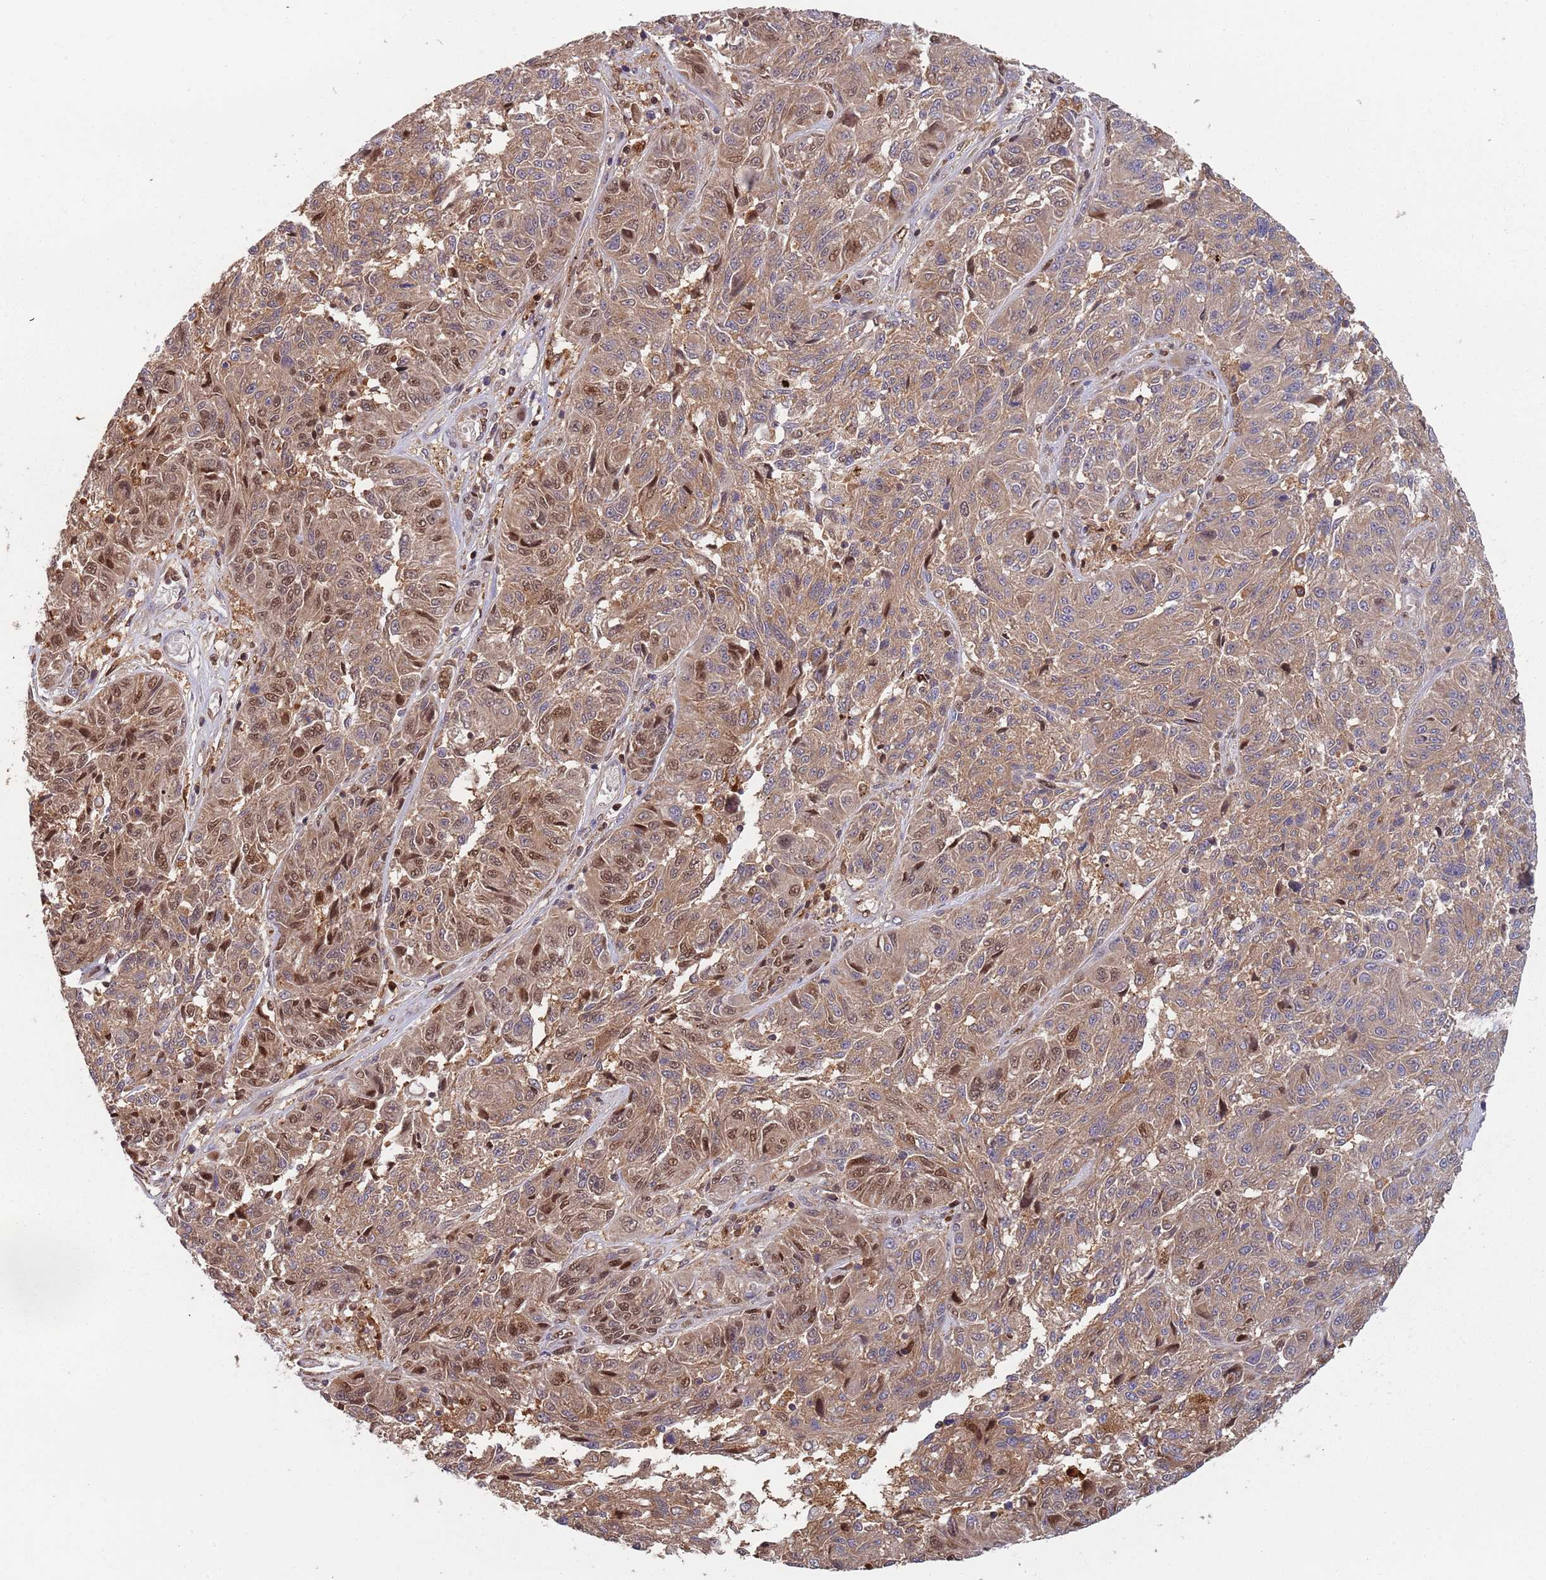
{"staining": {"intensity": "moderate", "quantity": ">75%", "location": "cytoplasmic/membranous,nuclear"}, "tissue": "melanoma", "cell_type": "Tumor cells", "image_type": "cancer", "snomed": [{"axis": "morphology", "description": "Malignant melanoma, NOS"}, {"axis": "topography", "description": "Skin"}], "caption": "A histopathology image of melanoma stained for a protein demonstrates moderate cytoplasmic/membranous and nuclear brown staining in tumor cells.", "gene": "GDI2", "patient": {"sex": "male", "age": 53}}